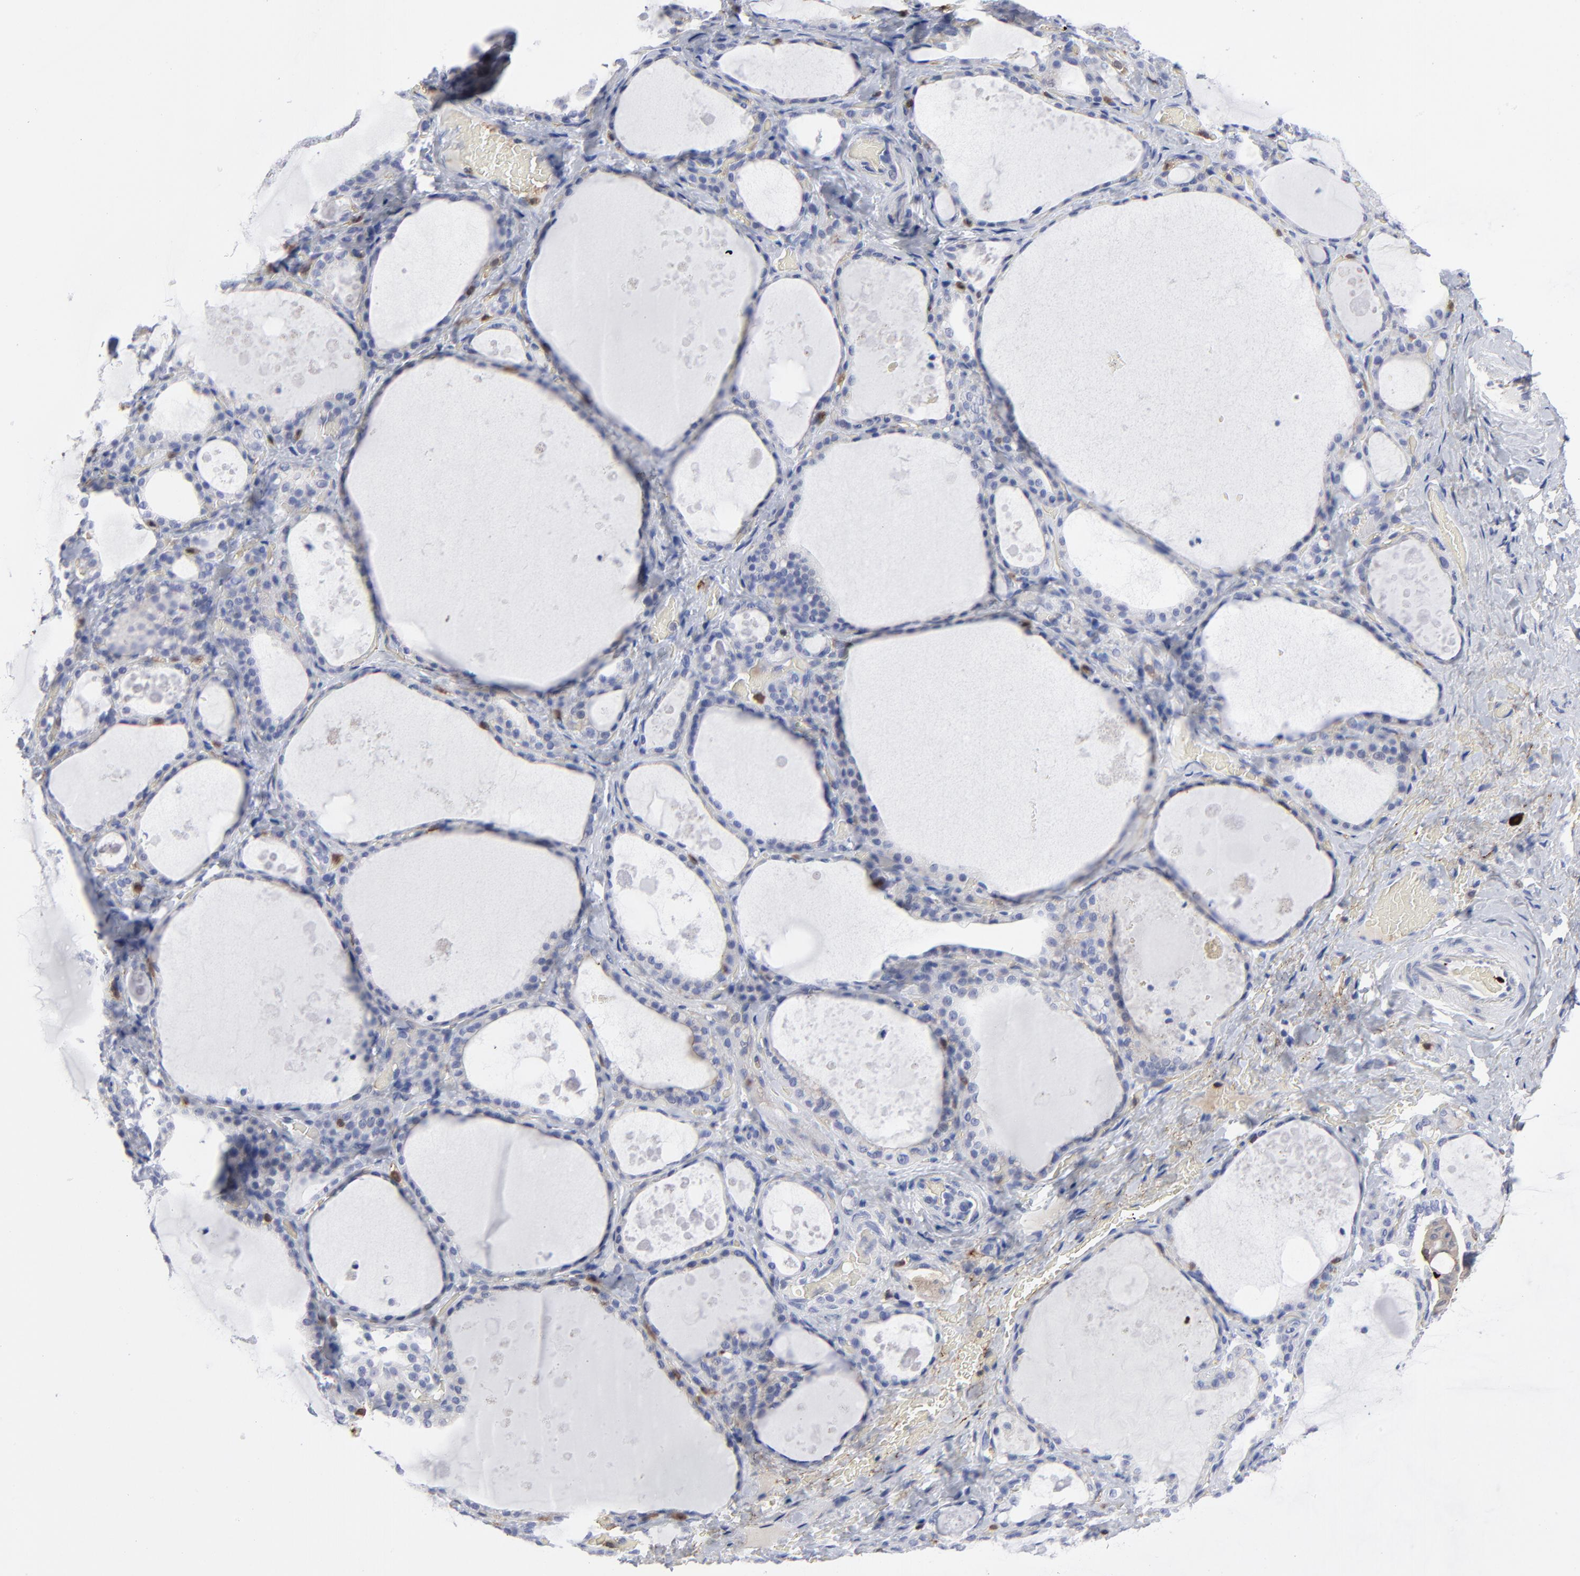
{"staining": {"intensity": "negative", "quantity": "none", "location": "none"}, "tissue": "thyroid gland", "cell_type": "Glandular cells", "image_type": "normal", "snomed": [{"axis": "morphology", "description": "Normal tissue, NOS"}, {"axis": "topography", "description": "Thyroid gland"}], "caption": "Glandular cells show no significant expression in normal thyroid gland. Brightfield microscopy of IHC stained with DAB (brown) and hematoxylin (blue), captured at high magnification.", "gene": "TBXT", "patient": {"sex": "male", "age": 61}}